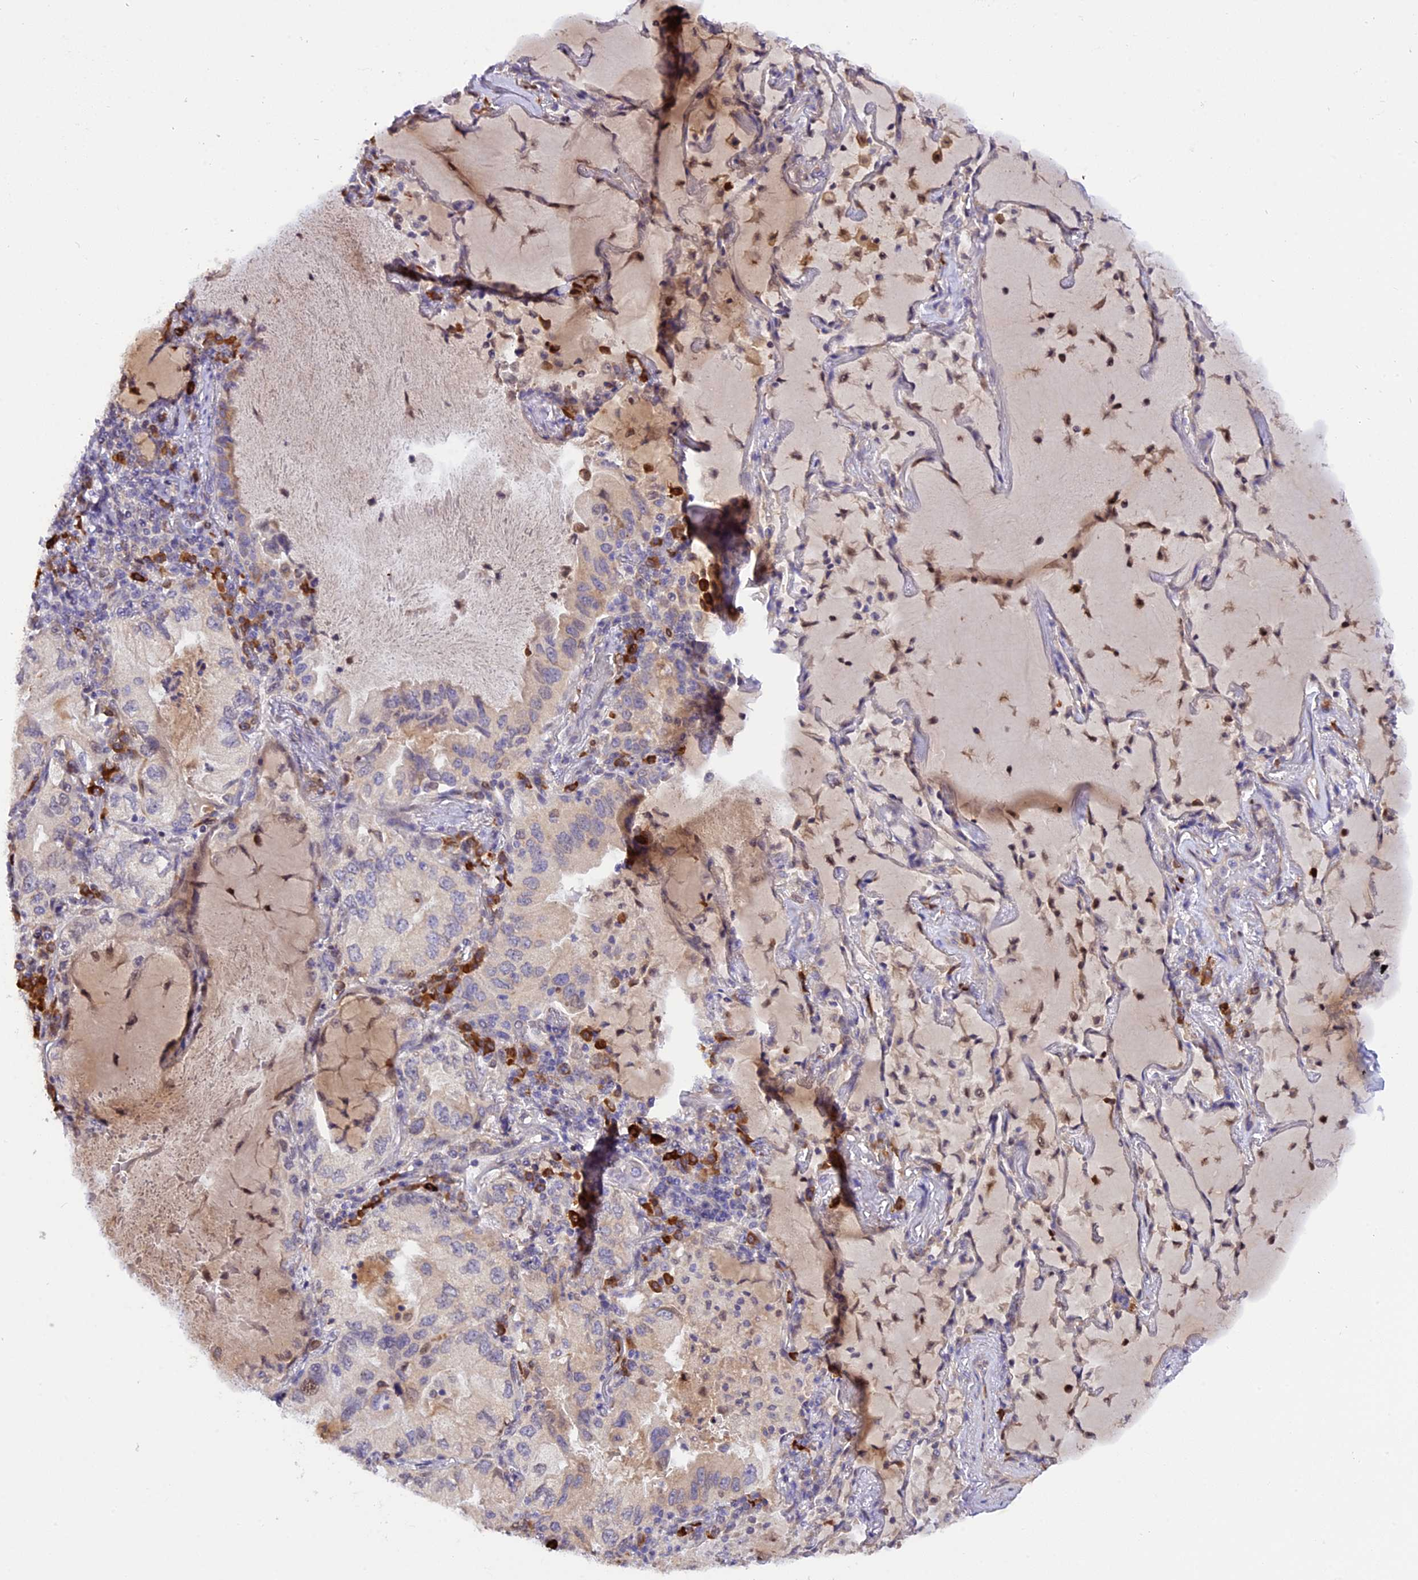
{"staining": {"intensity": "negative", "quantity": "none", "location": "none"}, "tissue": "lung cancer", "cell_type": "Tumor cells", "image_type": "cancer", "snomed": [{"axis": "morphology", "description": "Adenocarcinoma, NOS"}, {"axis": "topography", "description": "Lung"}], "caption": "This micrograph is of lung cancer (adenocarcinoma) stained with IHC to label a protein in brown with the nuclei are counter-stained blue. There is no expression in tumor cells.", "gene": "HERPUD1", "patient": {"sex": "female", "age": 69}}